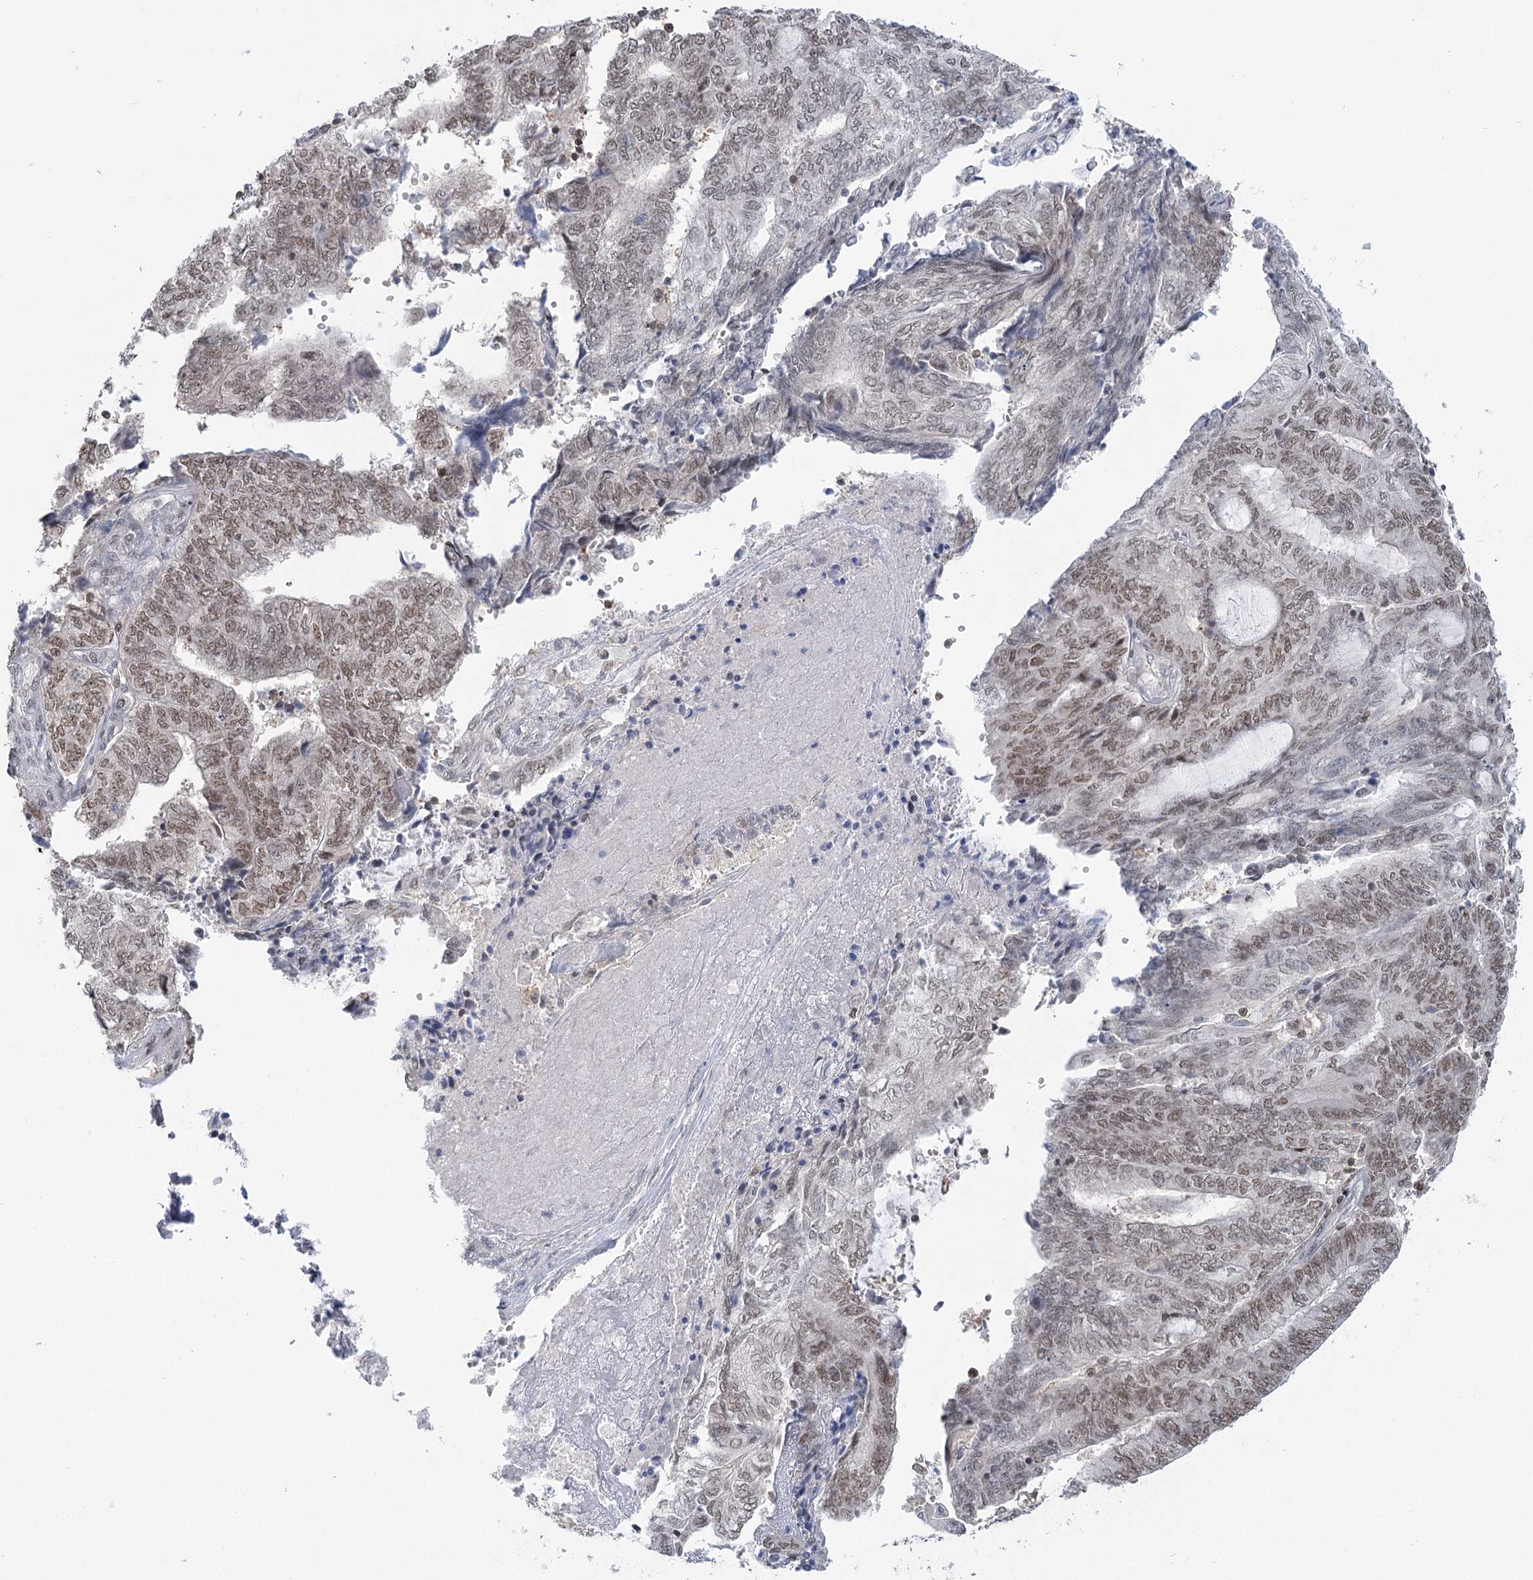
{"staining": {"intensity": "moderate", "quantity": ">75%", "location": "nuclear"}, "tissue": "endometrial cancer", "cell_type": "Tumor cells", "image_type": "cancer", "snomed": [{"axis": "morphology", "description": "Adenocarcinoma, NOS"}, {"axis": "topography", "description": "Uterus"}, {"axis": "topography", "description": "Endometrium"}], "caption": "Immunohistochemical staining of endometrial cancer displays moderate nuclear protein expression in about >75% of tumor cells. (brown staining indicates protein expression, while blue staining denotes nuclei).", "gene": "PDS5A", "patient": {"sex": "female", "age": 70}}